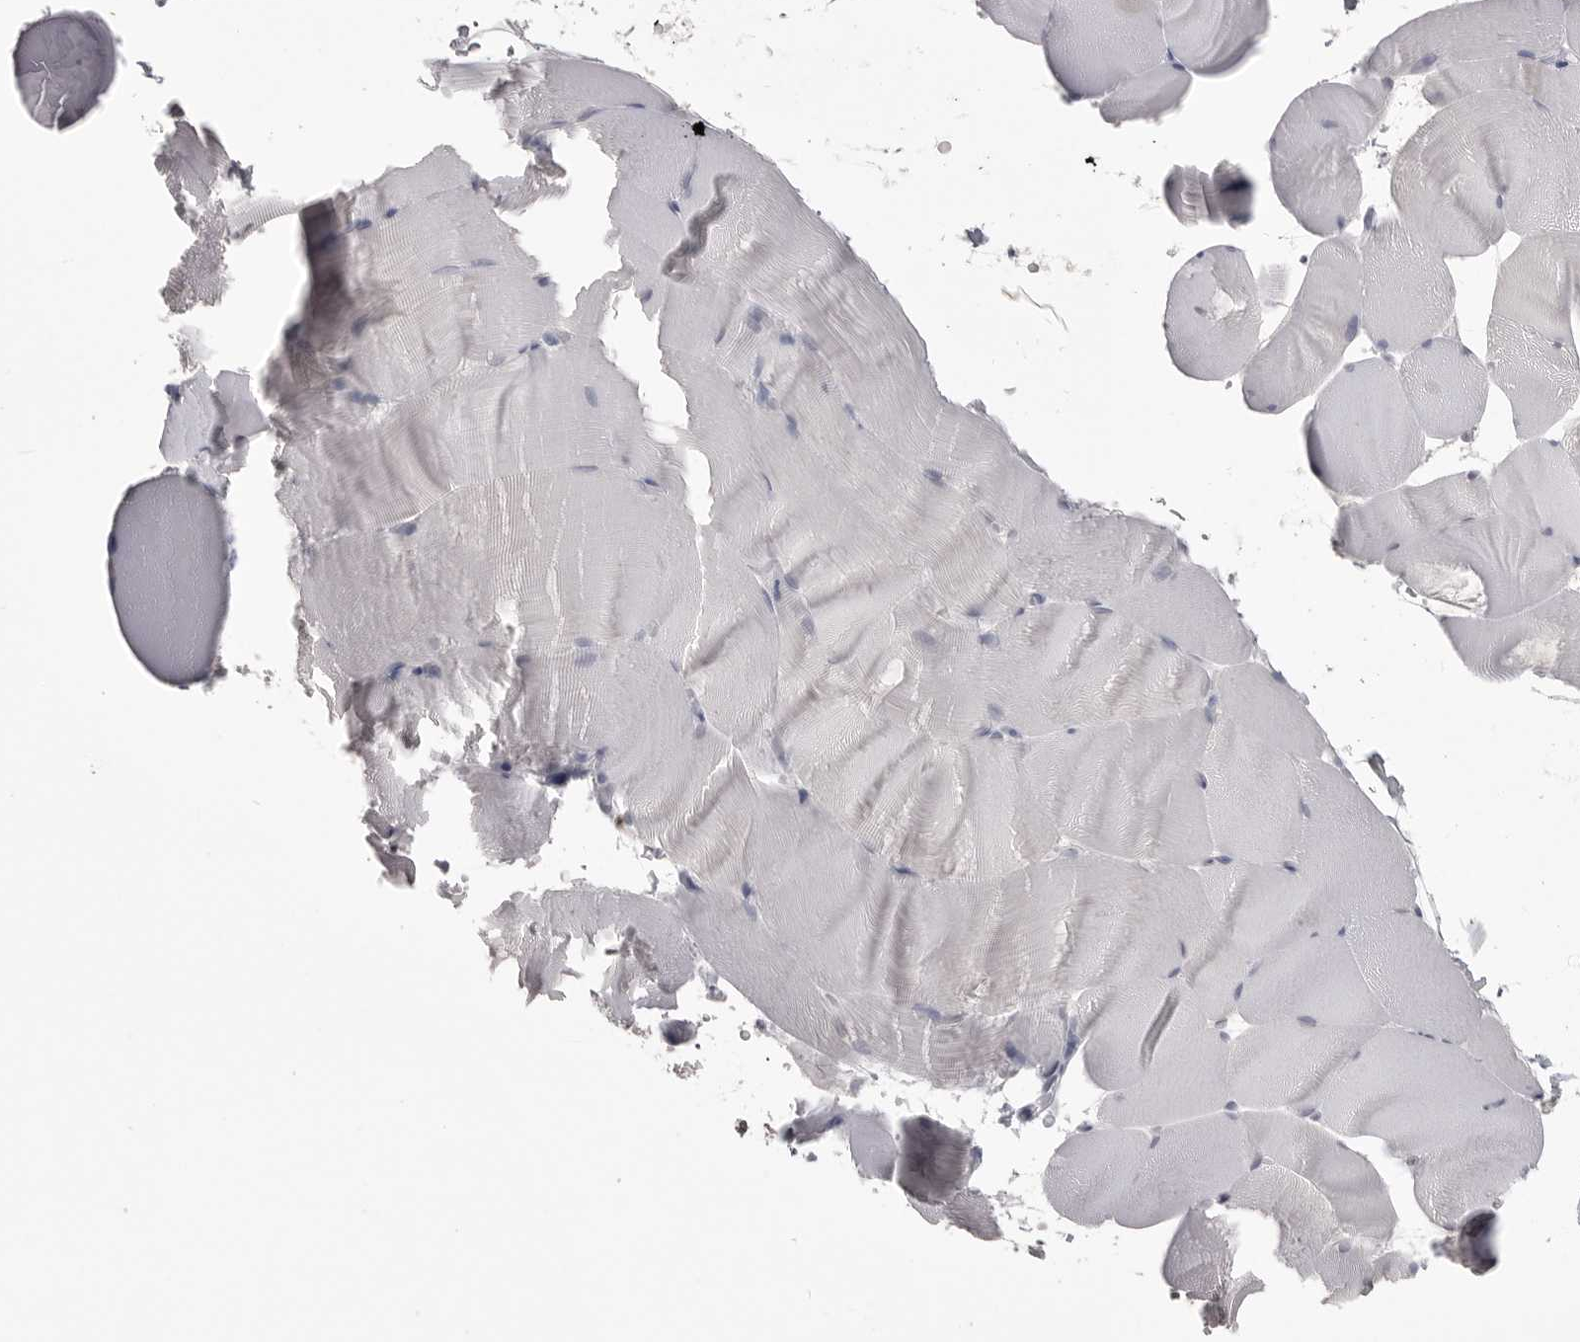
{"staining": {"intensity": "negative", "quantity": "none", "location": "none"}, "tissue": "skeletal muscle", "cell_type": "Myocytes", "image_type": "normal", "snomed": [{"axis": "morphology", "description": "Normal tissue, NOS"}, {"axis": "topography", "description": "Skeletal muscle"}, {"axis": "topography", "description": "Parathyroid gland"}], "caption": "An IHC photomicrograph of benign skeletal muscle is shown. There is no staining in myocytes of skeletal muscle.", "gene": "ITGAL", "patient": {"sex": "female", "age": 37}}